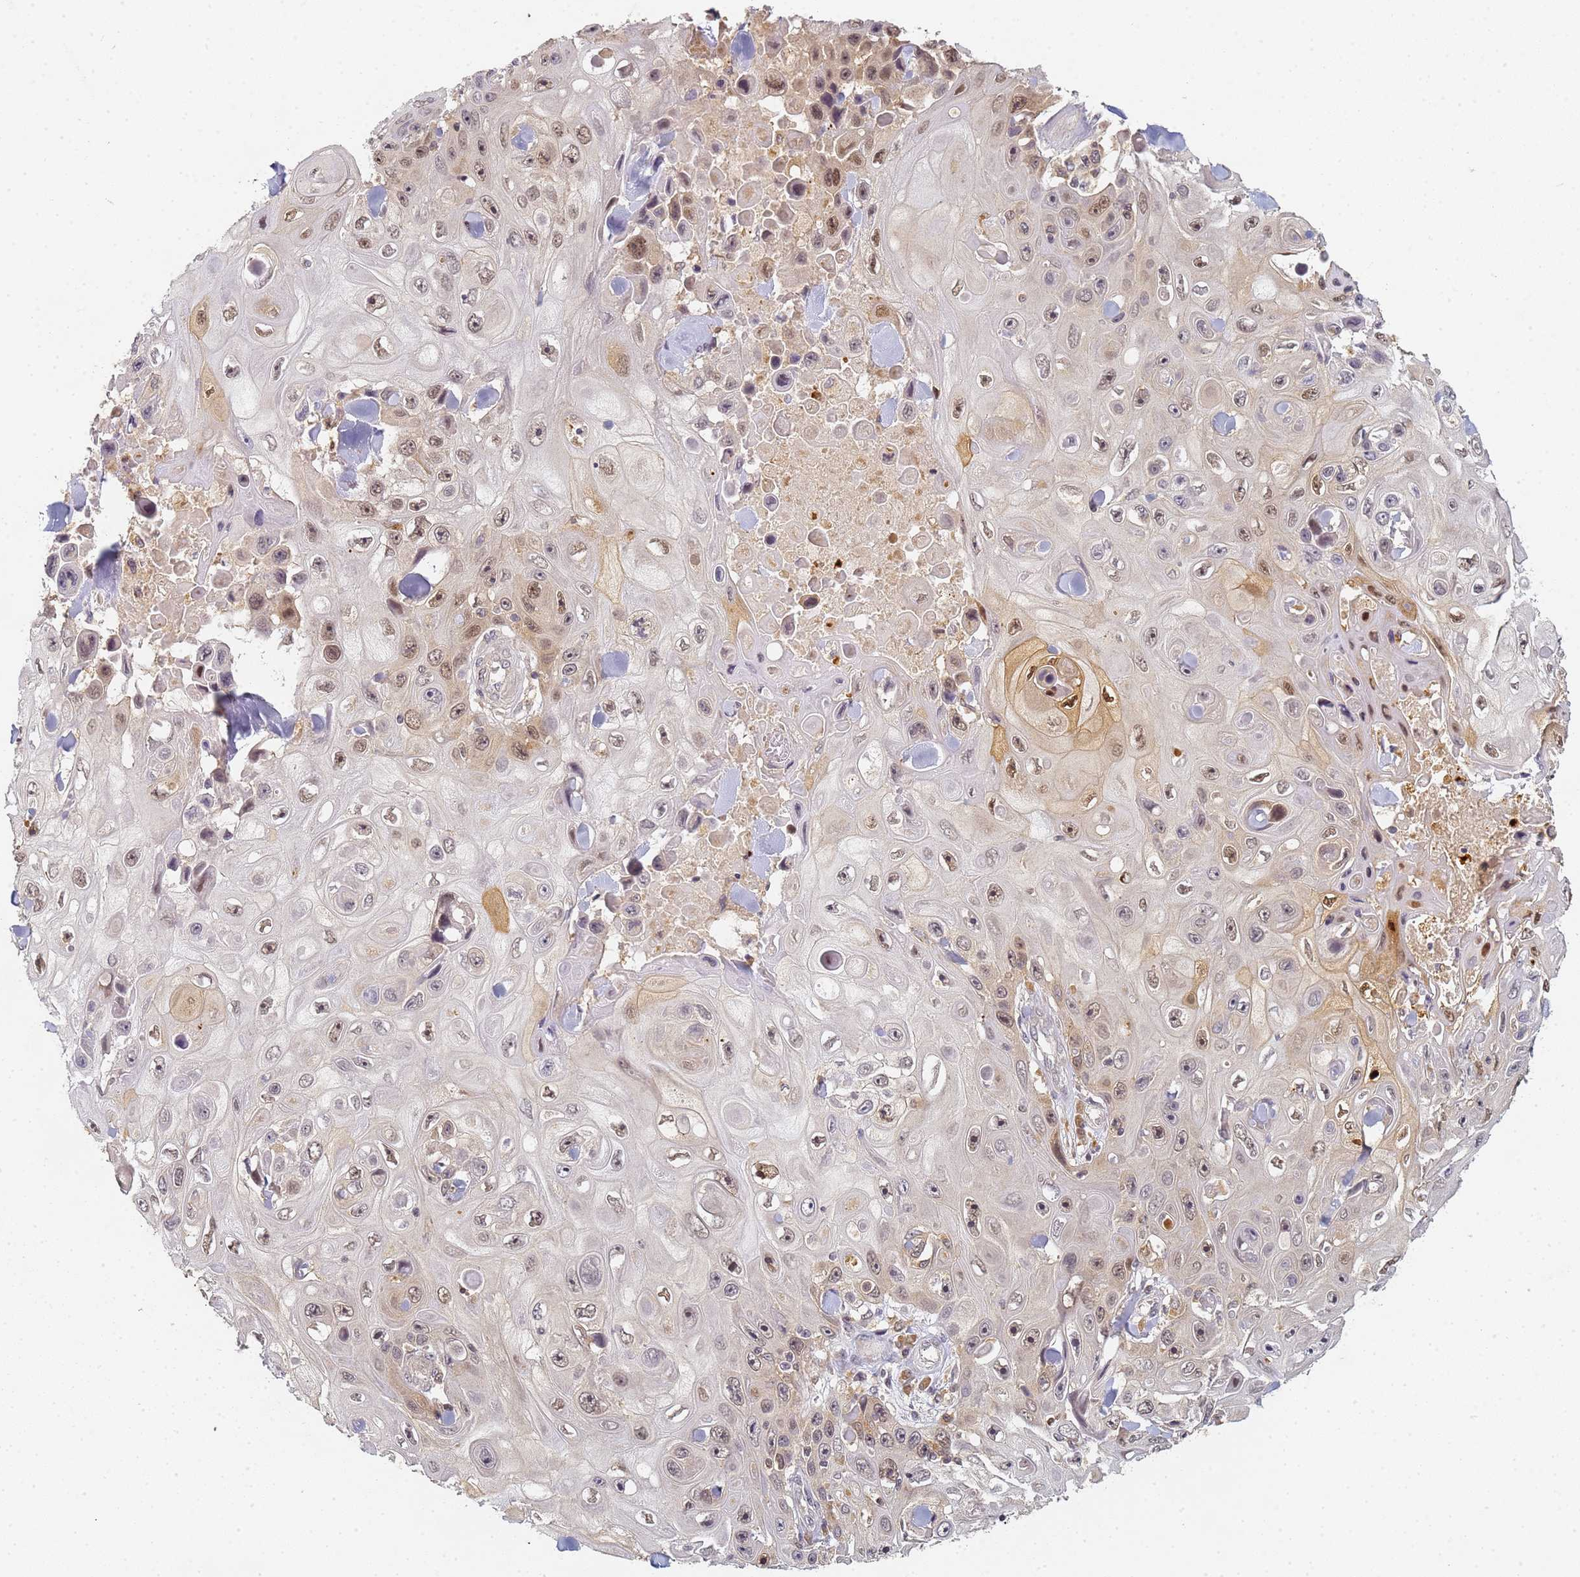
{"staining": {"intensity": "moderate", "quantity": "<25%", "location": "nuclear"}, "tissue": "skin cancer", "cell_type": "Tumor cells", "image_type": "cancer", "snomed": [{"axis": "morphology", "description": "Squamous cell carcinoma, NOS"}, {"axis": "topography", "description": "Skin"}], "caption": "Immunohistochemistry (IHC) photomicrograph of human skin squamous cell carcinoma stained for a protein (brown), which exhibits low levels of moderate nuclear staining in approximately <25% of tumor cells.", "gene": "HMCES", "patient": {"sex": "male", "age": 82}}